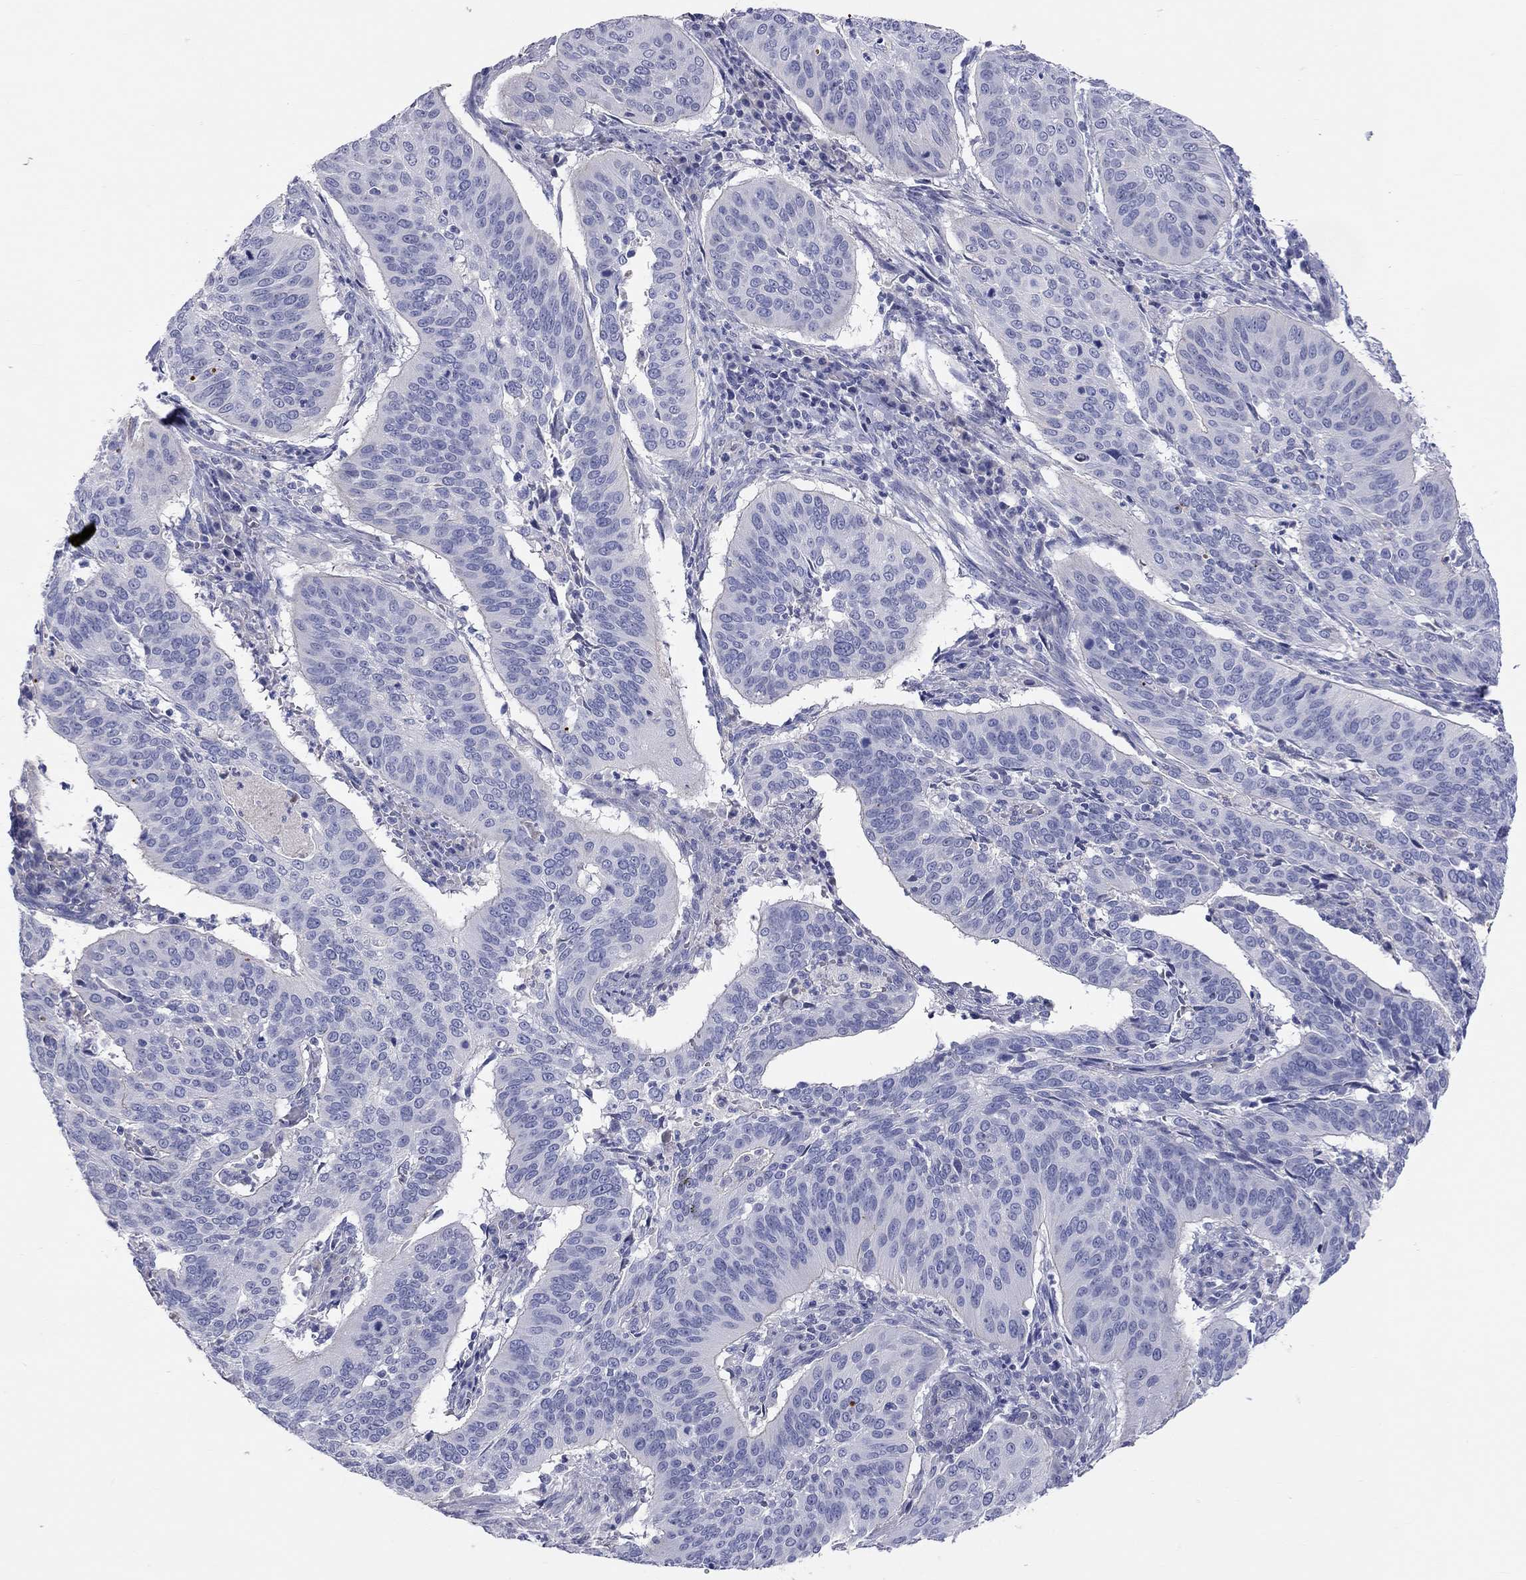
{"staining": {"intensity": "negative", "quantity": "none", "location": "none"}, "tissue": "cervical cancer", "cell_type": "Tumor cells", "image_type": "cancer", "snomed": [{"axis": "morphology", "description": "Normal tissue, NOS"}, {"axis": "morphology", "description": "Squamous cell carcinoma, NOS"}, {"axis": "topography", "description": "Cervix"}], "caption": "Tumor cells are negative for brown protein staining in cervical cancer. The staining is performed using DAB brown chromogen with nuclei counter-stained in using hematoxylin.", "gene": "ST7L", "patient": {"sex": "female", "age": 39}}